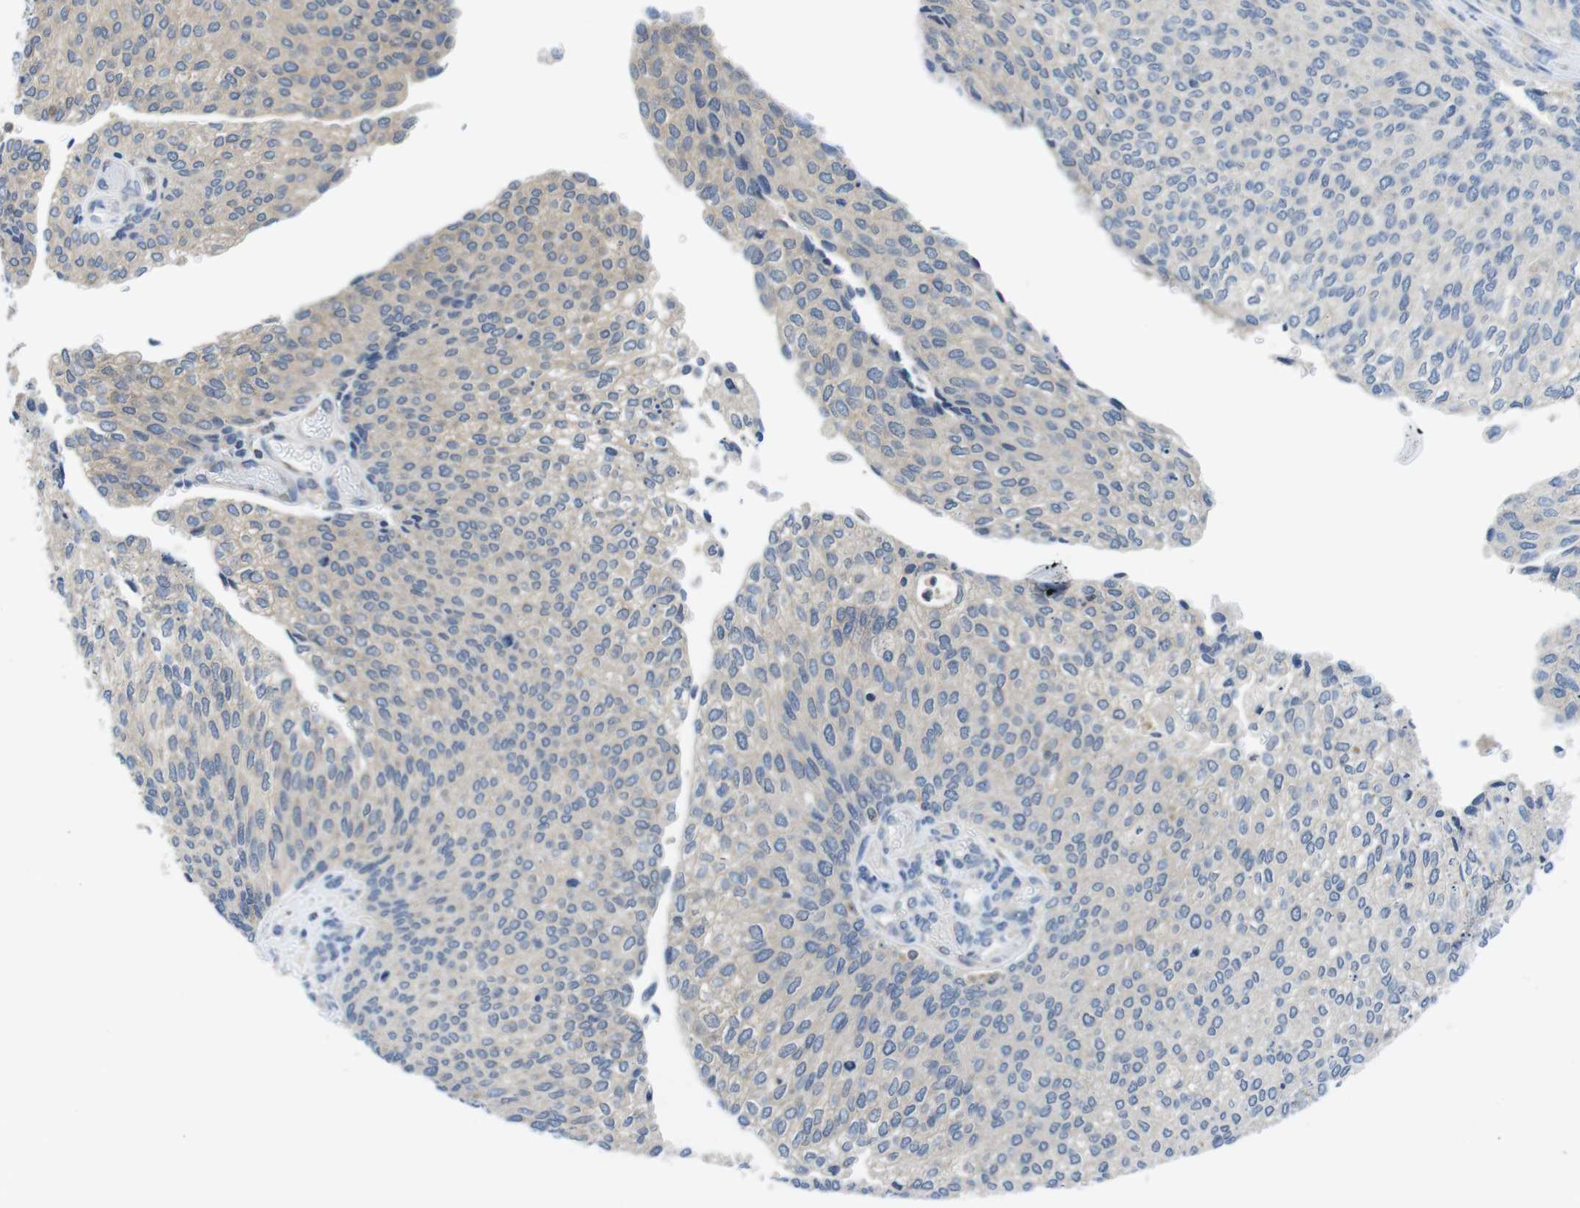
{"staining": {"intensity": "negative", "quantity": "none", "location": "none"}, "tissue": "urothelial cancer", "cell_type": "Tumor cells", "image_type": "cancer", "snomed": [{"axis": "morphology", "description": "Urothelial carcinoma, Low grade"}, {"axis": "topography", "description": "Urinary bladder"}], "caption": "A histopathology image of urothelial carcinoma (low-grade) stained for a protein shows no brown staining in tumor cells.", "gene": "PIK3CD", "patient": {"sex": "female", "age": 79}}